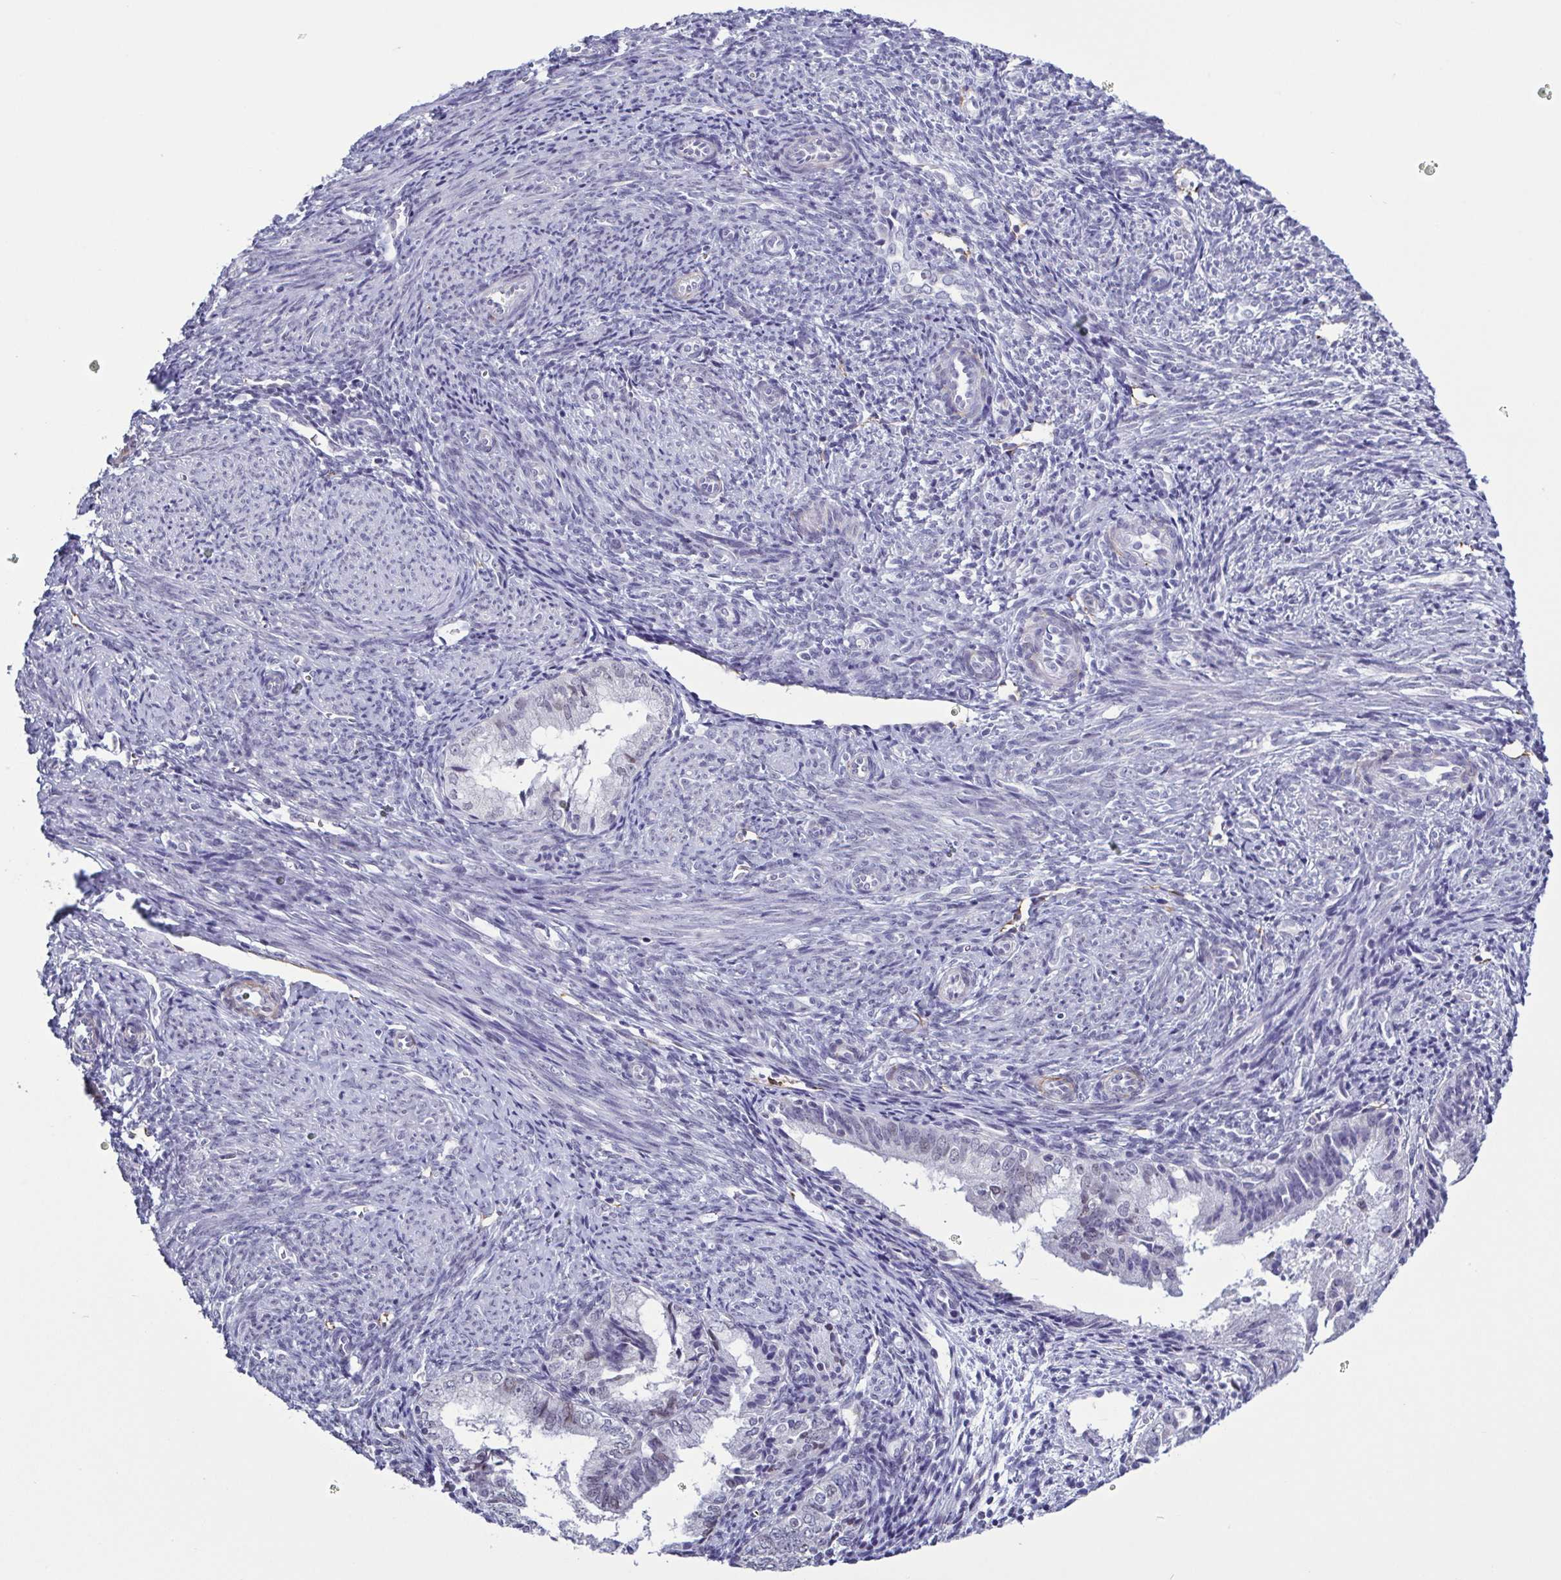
{"staining": {"intensity": "negative", "quantity": "none", "location": "none"}, "tissue": "endometrial cancer", "cell_type": "Tumor cells", "image_type": "cancer", "snomed": [{"axis": "morphology", "description": "Adenocarcinoma, NOS"}, {"axis": "topography", "description": "Endometrium"}], "caption": "Adenocarcinoma (endometrial) was stained to show a protein in brown. There is no significant expression in tumor cells.", "gene": "TMEM92", "patient": {"sex": "female", "age": 55}}